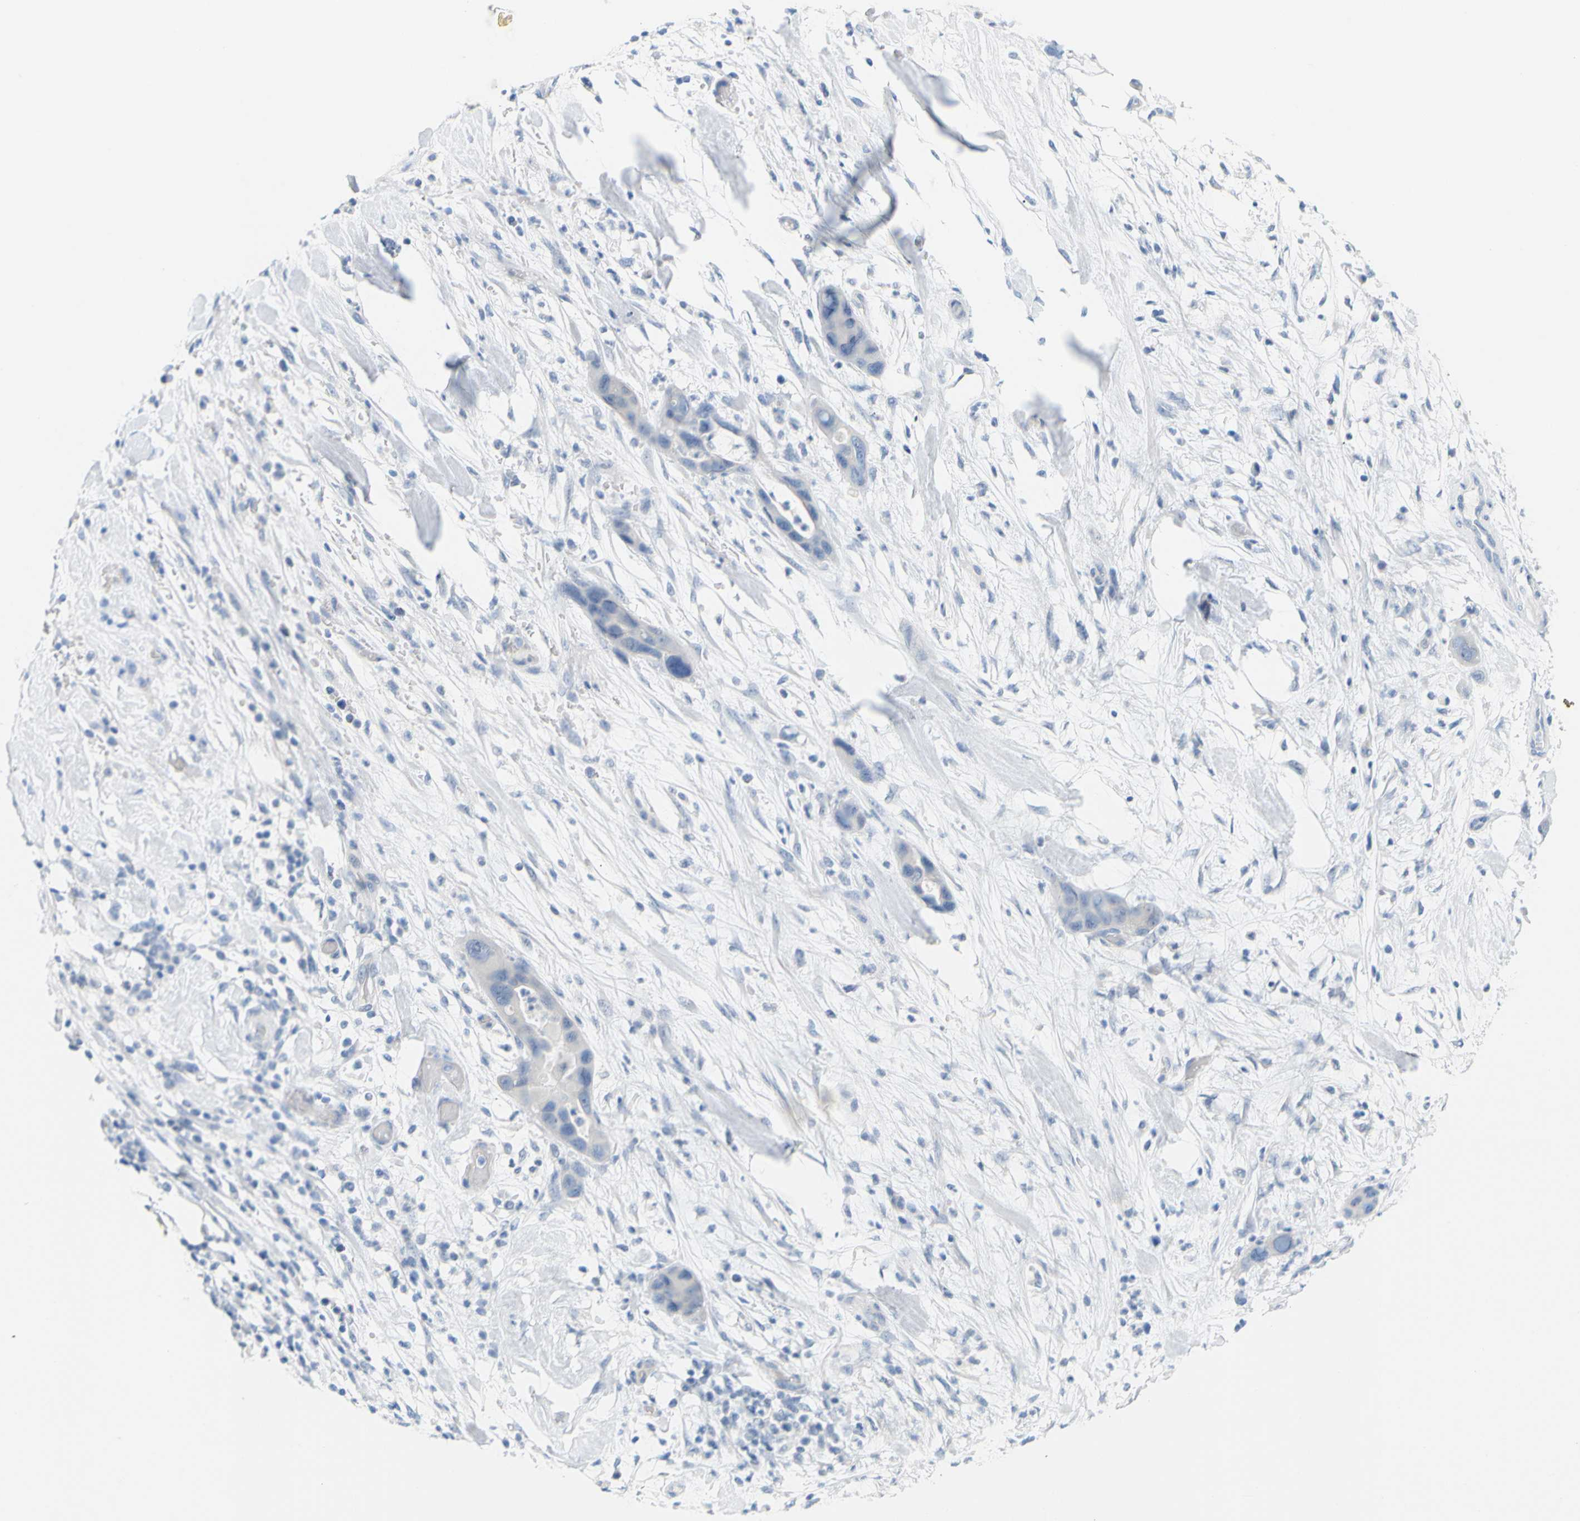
{"staining": {"intensity": "negative", "quantity": "none", "location": "none"}, "tissue": "pancreatic cancer", "cell_type": "Tumor cells", "image_type": "cancer", "snomed": [{"axis": "morphology", "description": "Adenocarcinoma, NOS"}, {"axis": "topography", "description": "Pancreas"}], "caption": "The immunohistochemistry micrograph has no significant expression in tumor cells of pancreatic cancer (adenocarcinoma) tissue.", "gene": "OPN1SW", "patient": {"sex": "female", "age": 71}}